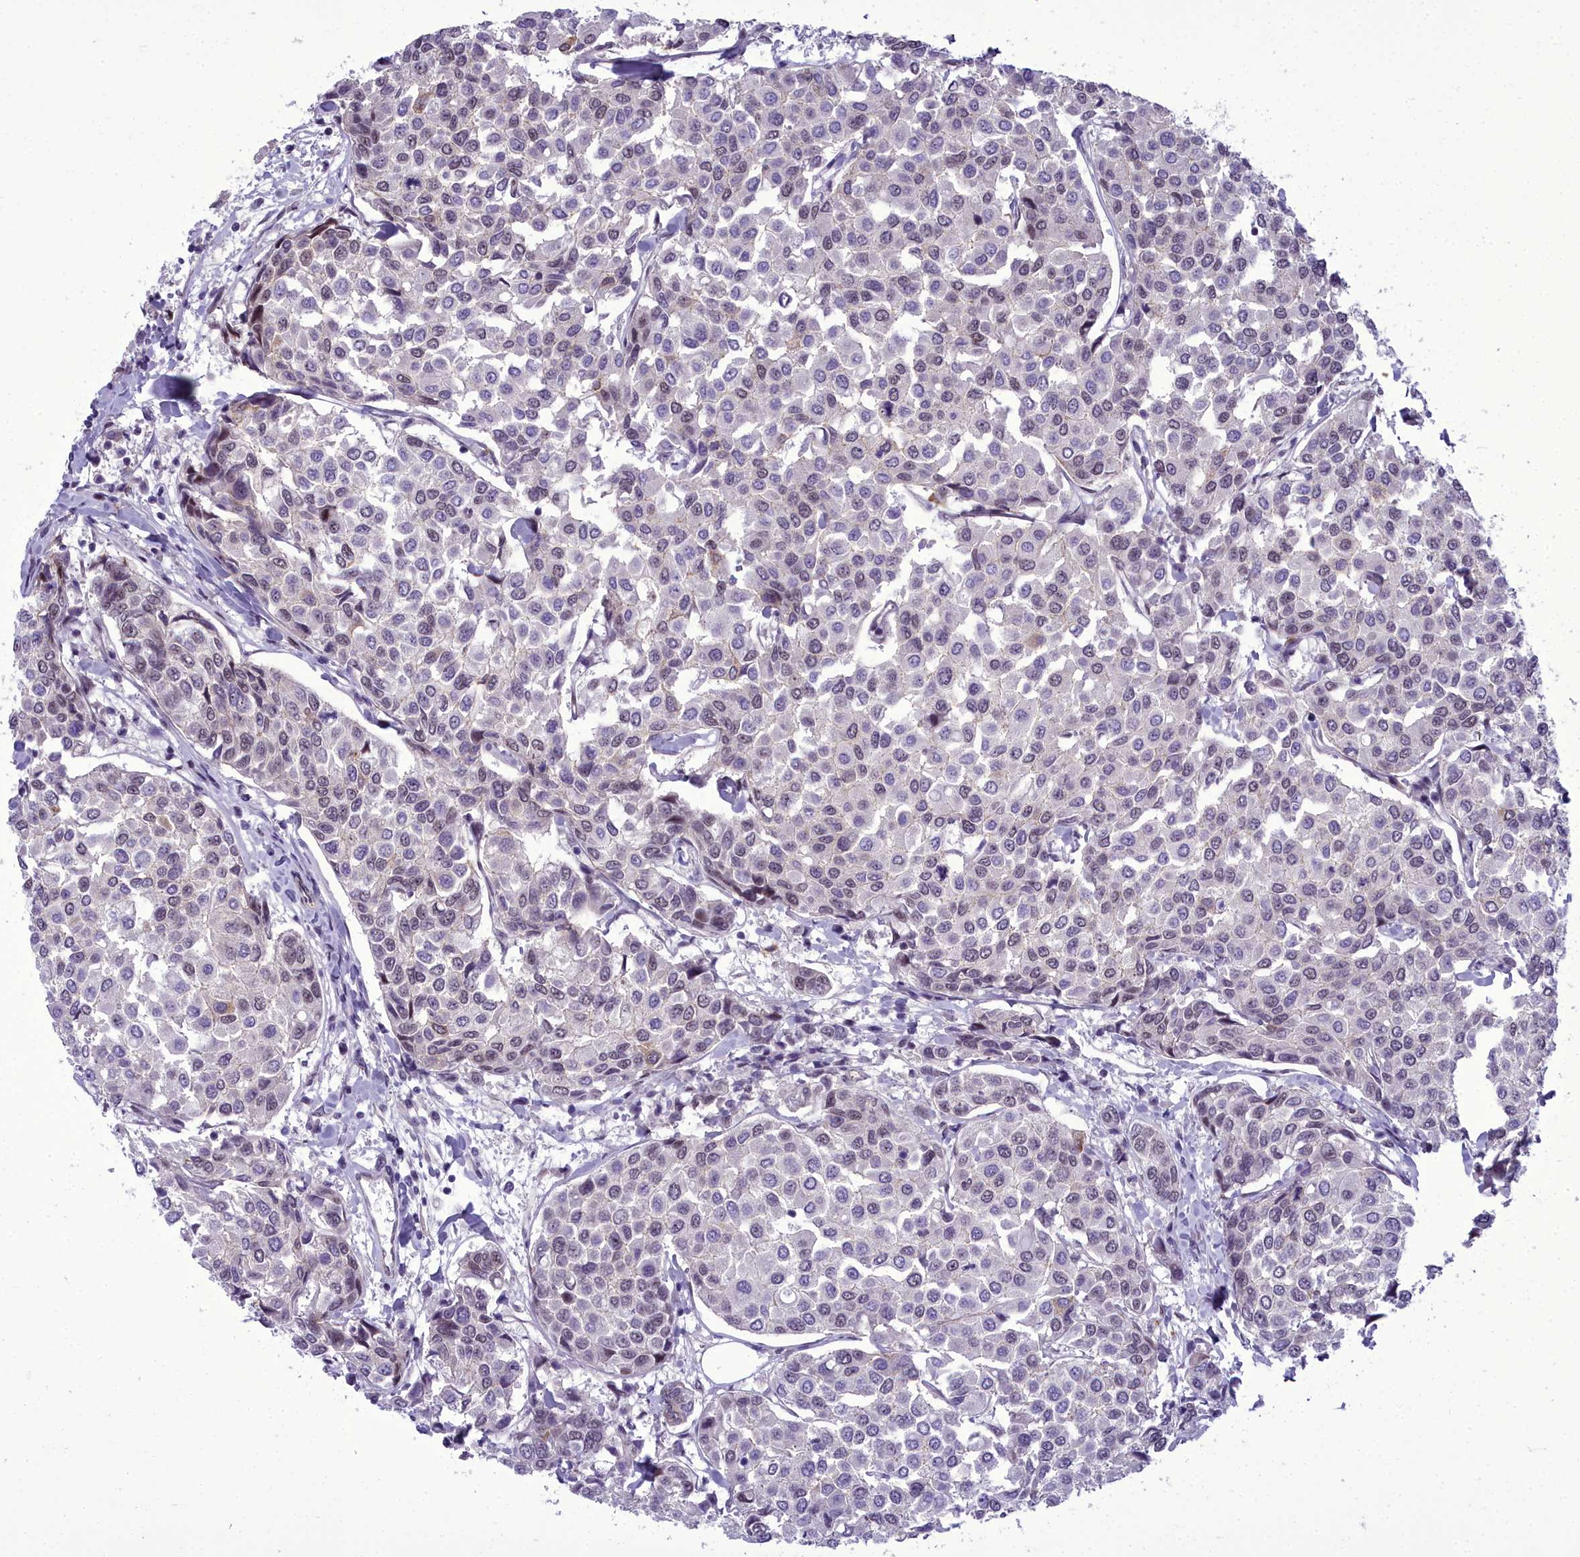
{"staining": {"intensity": "weak", "quantity": "<25%", "location": "nuclear"}, "tissue": "breast cancer", "cell_type": "Tumor cells", "image_type": "cancer", "snomed": [{"axis": "morphology", "description": "Duct carcinoma"}, {"axis": "topography", "description": "Breast"}], "caption": "Immunohistochemistry (IHC) of infiltrating ductal carcinoma (breast) shows no staining in tumor cells.", "gene": "CEACAM19", "patient": {"sex": "female", "age": 55}}